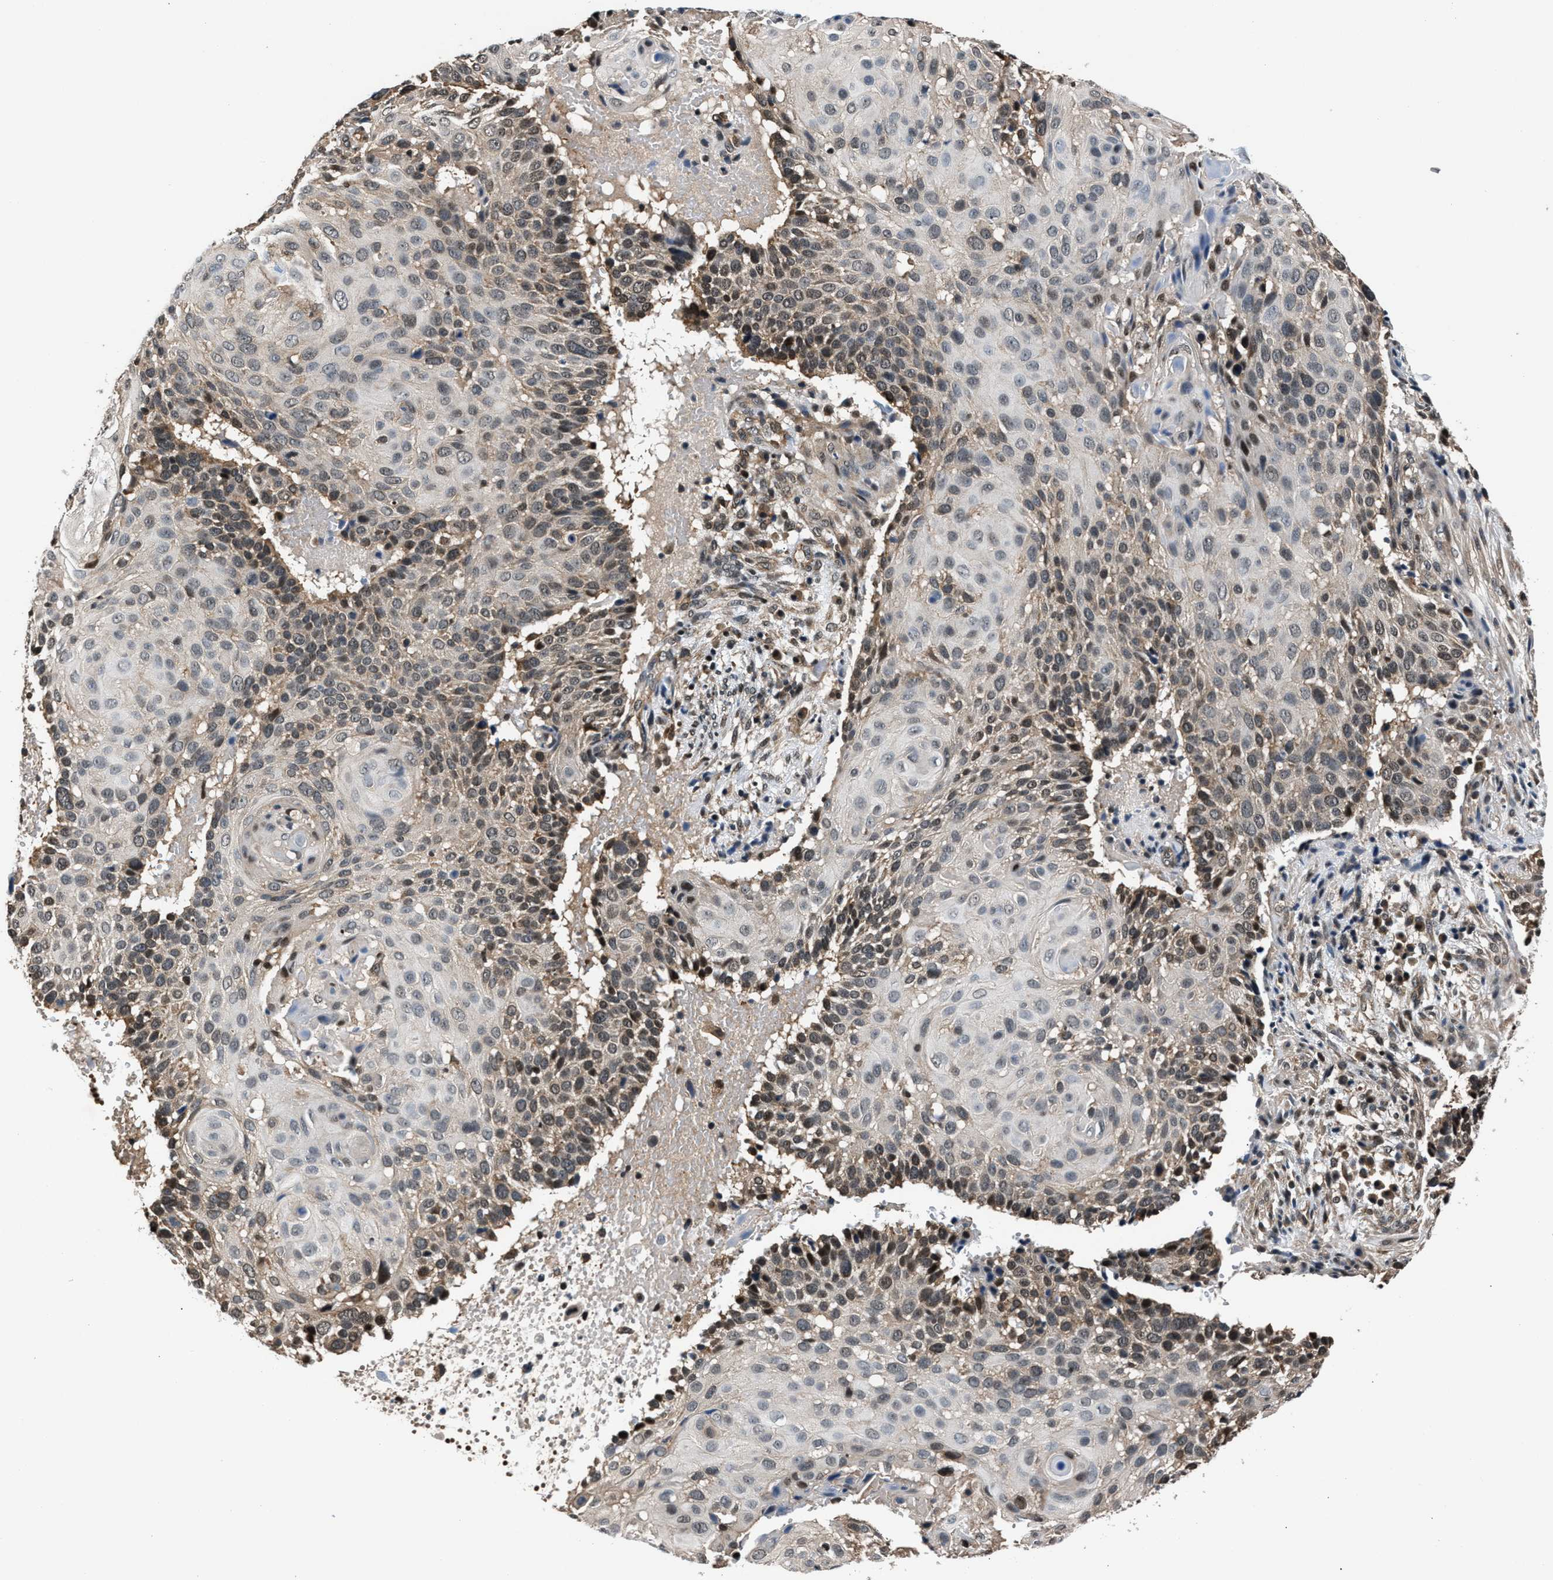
{"staining": {"intensity": "weak", "quantity": "<25%", "location": "cytoplasmic/membranous,nuclear"}, "tissue": "cervical cancer", "cell_type": "Tumor cells", "image_type": "cancer", "snomed": [{"axis": "morphology", "description": "Squamous cell carcinoma, NOS"}, {"axis": "topography", "description": "Cervix"}], "caption": "Protein analysis of squamous cell carcinoma (cervical) shows no significant positivity in tumor cells. (DAB immunohistochemistry with hematoxylin counter stain).", "gene": "RBM33", "patient": {"sex": "female", "age": 74}}